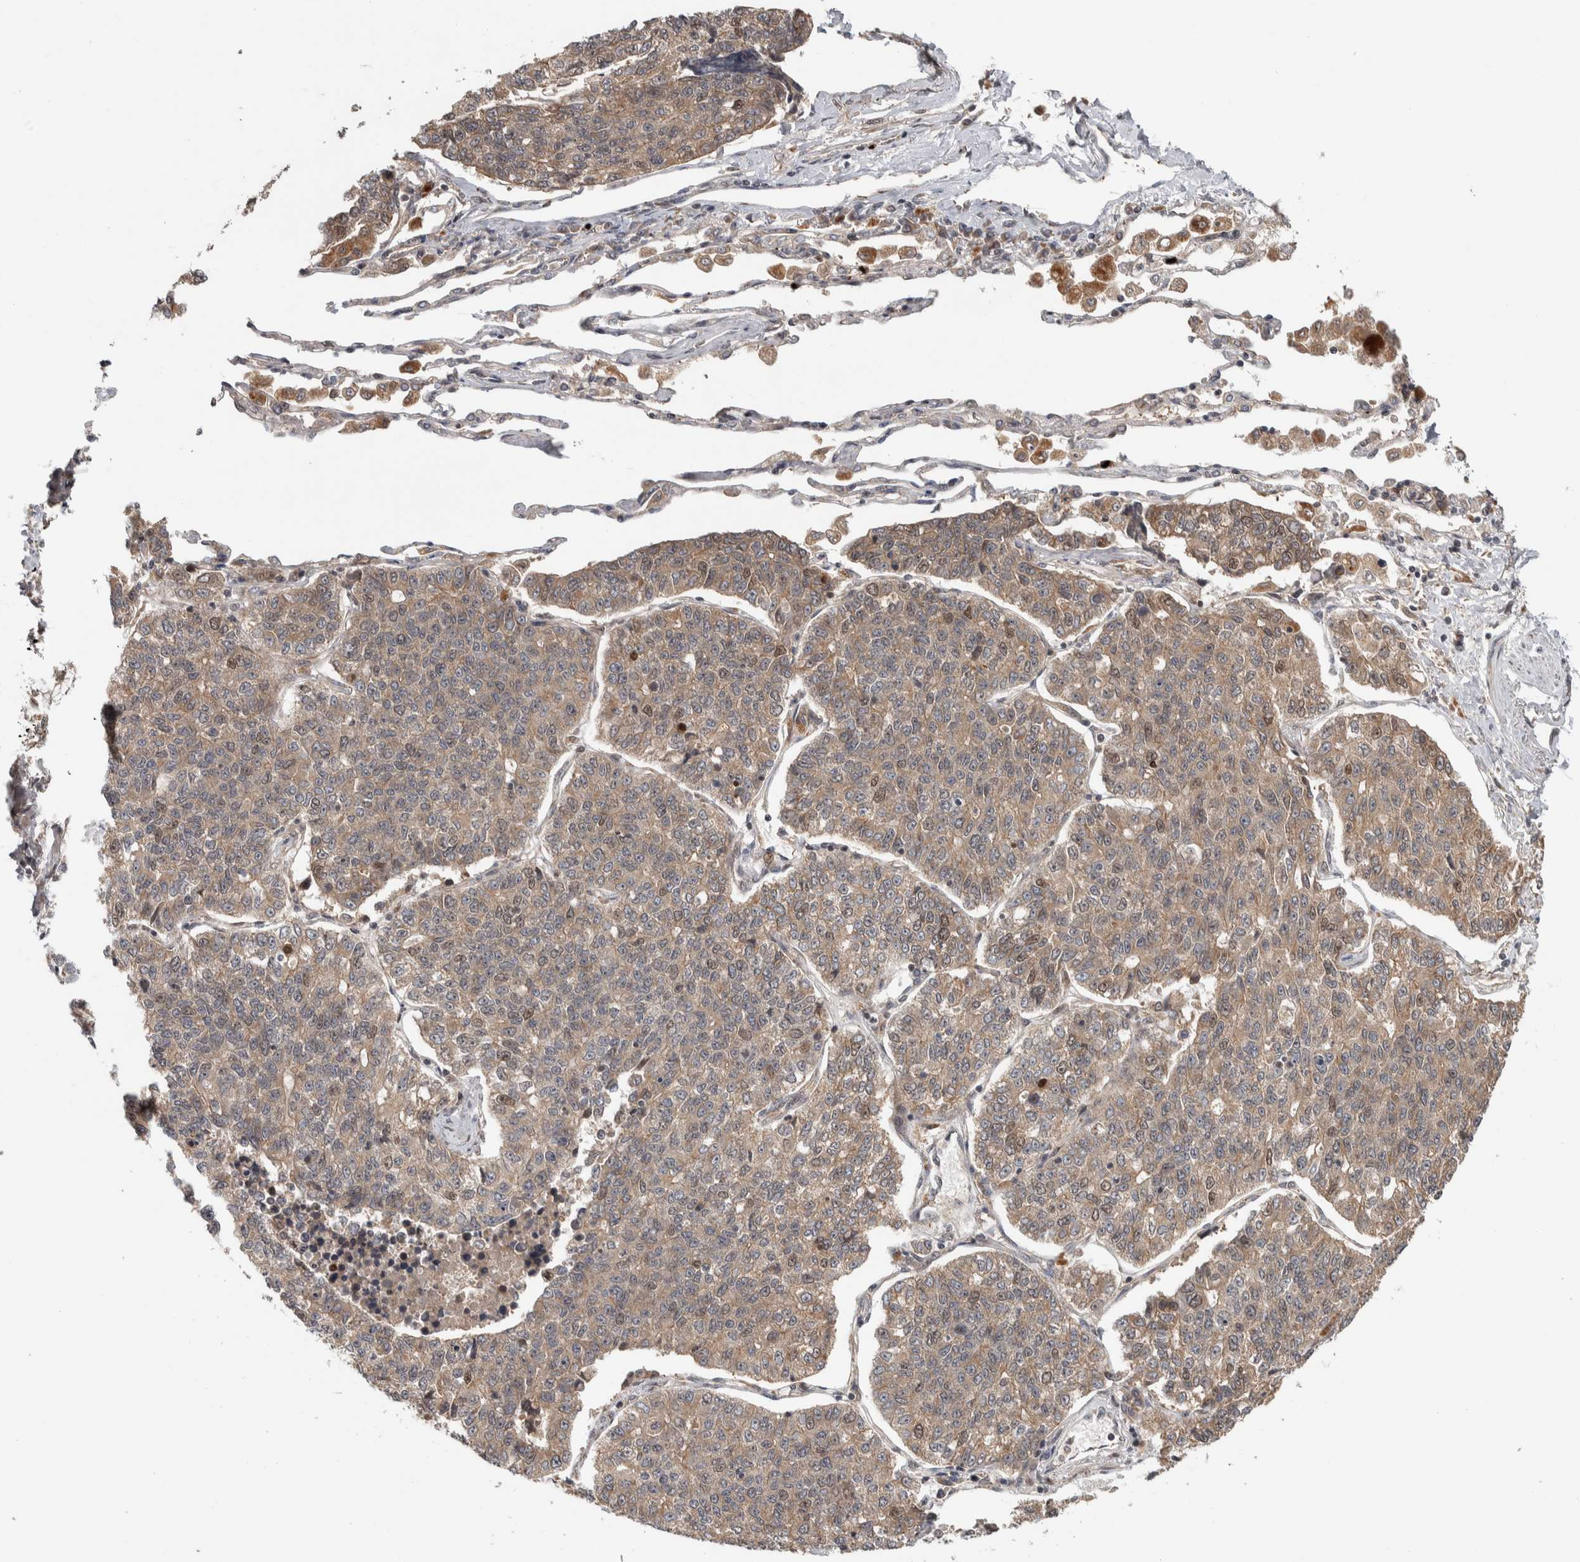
{"staining": {"intensity": "weak", "quantity": ">75%", "location": "cytoplasmic/membranous,nuclear"}, "tissue": "lung cancer", "cell_type": "Tumor cells", "image_type": "cancer", "snomed": [{"axis": "morphology", "description": "Adenocarcinoma, NOS"}, {"axis": "topography", "description": "Lung"}], "caption": "An immunohistochemistry image of tumor tissue is shown. Protein staining in brown shows weak cytoplasmic/membranous and nuclear positivity in adenocarcinoma (lung) within tumor cells.", "gene": "RPS6KA4", "patient": {"sex": "male", "age": 49}}